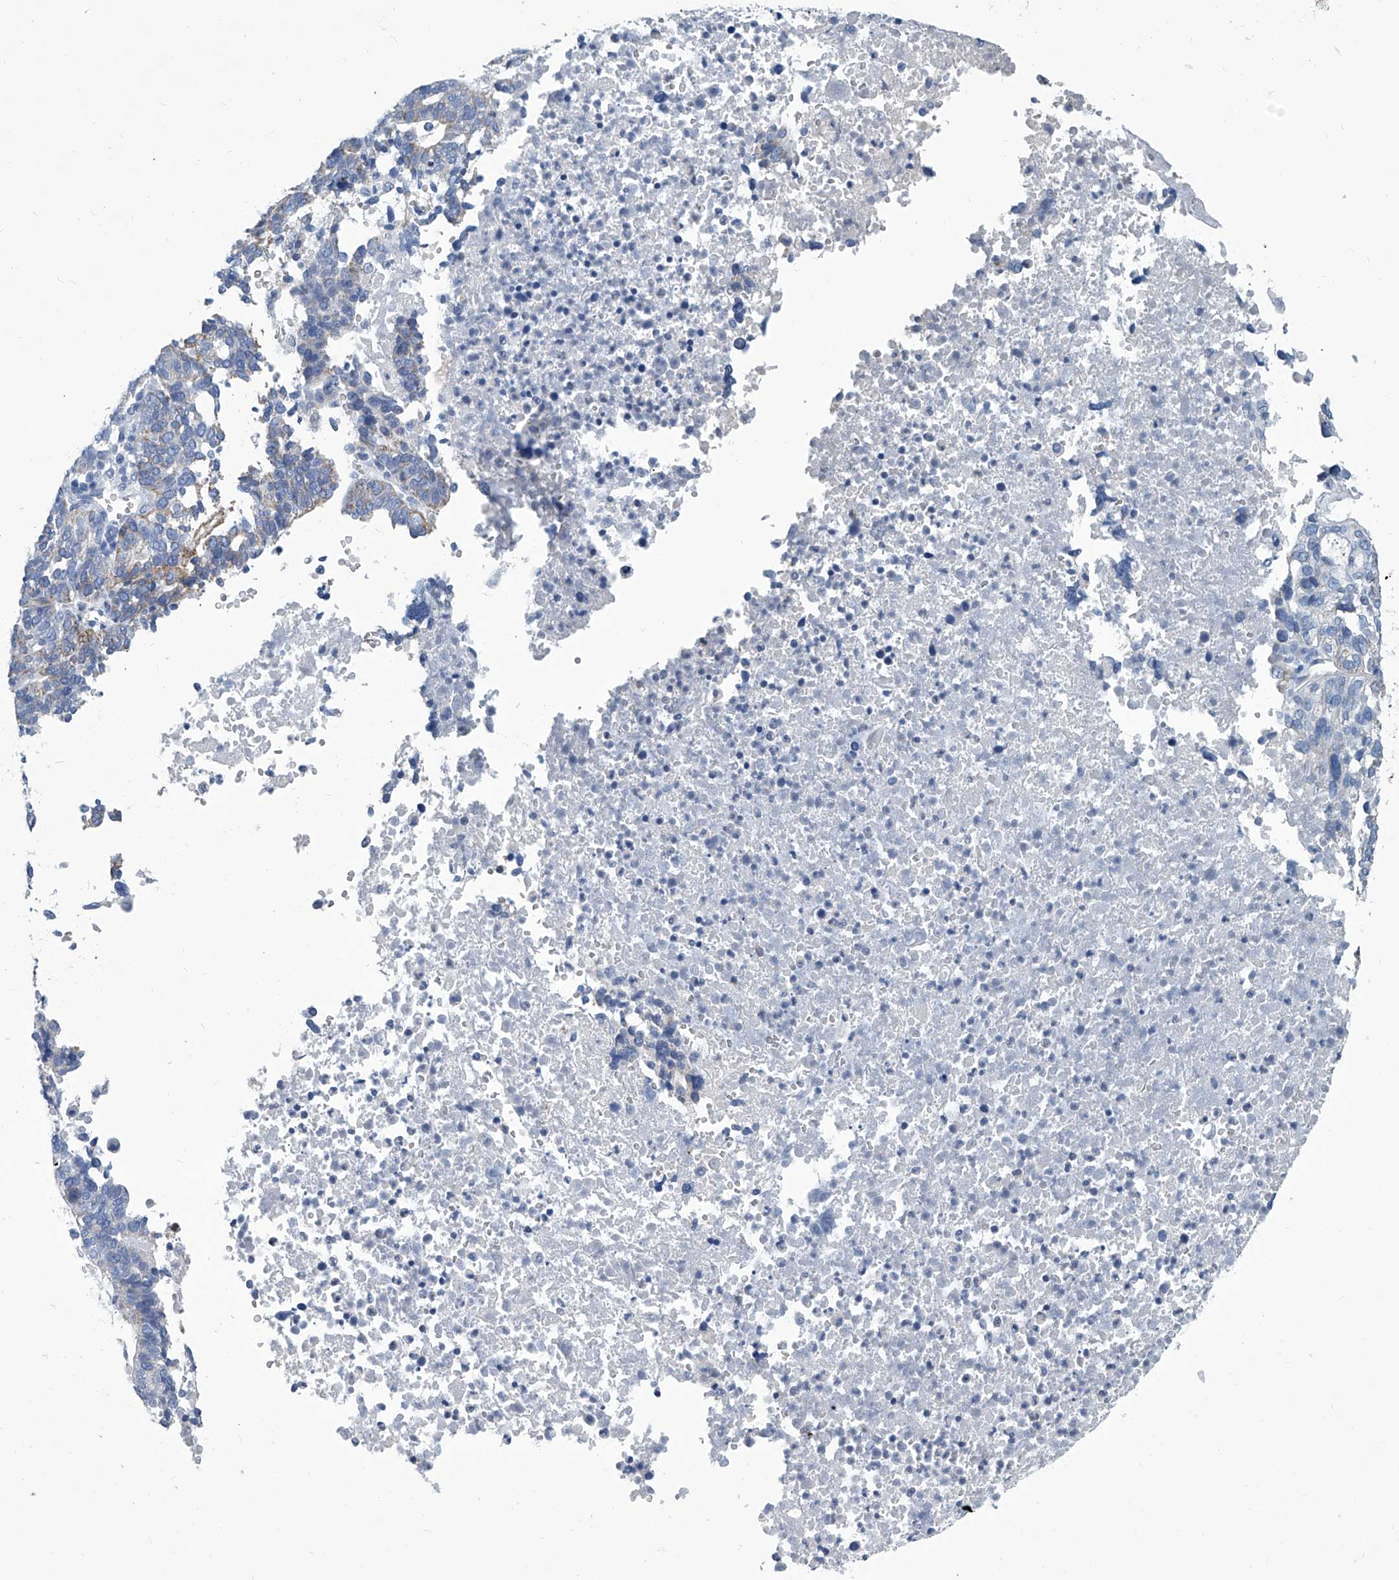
{"staining": {"intensity": "negative", "quantity": "none", "location": "none"}, "tissue": "ovarian cancer", "cell_type": "Tumor cells", "image_type": "cancer", "snomed": [{"axis": "morphology", "description": "Cystadenocarcinoma, serous, NOS"}, {"axis": "topography", "description": "Ovary"}], "caption": "This micrograph is of serous cystadenocarcinoma (ovarian) stained with immunohistochemistry (IHC) to label a protein in brown with the nuclei are counter-stained blue. There is no expression in tumor cells.", "gene": "MTARC1", "patient": {"sex": "female", "age": 59}}